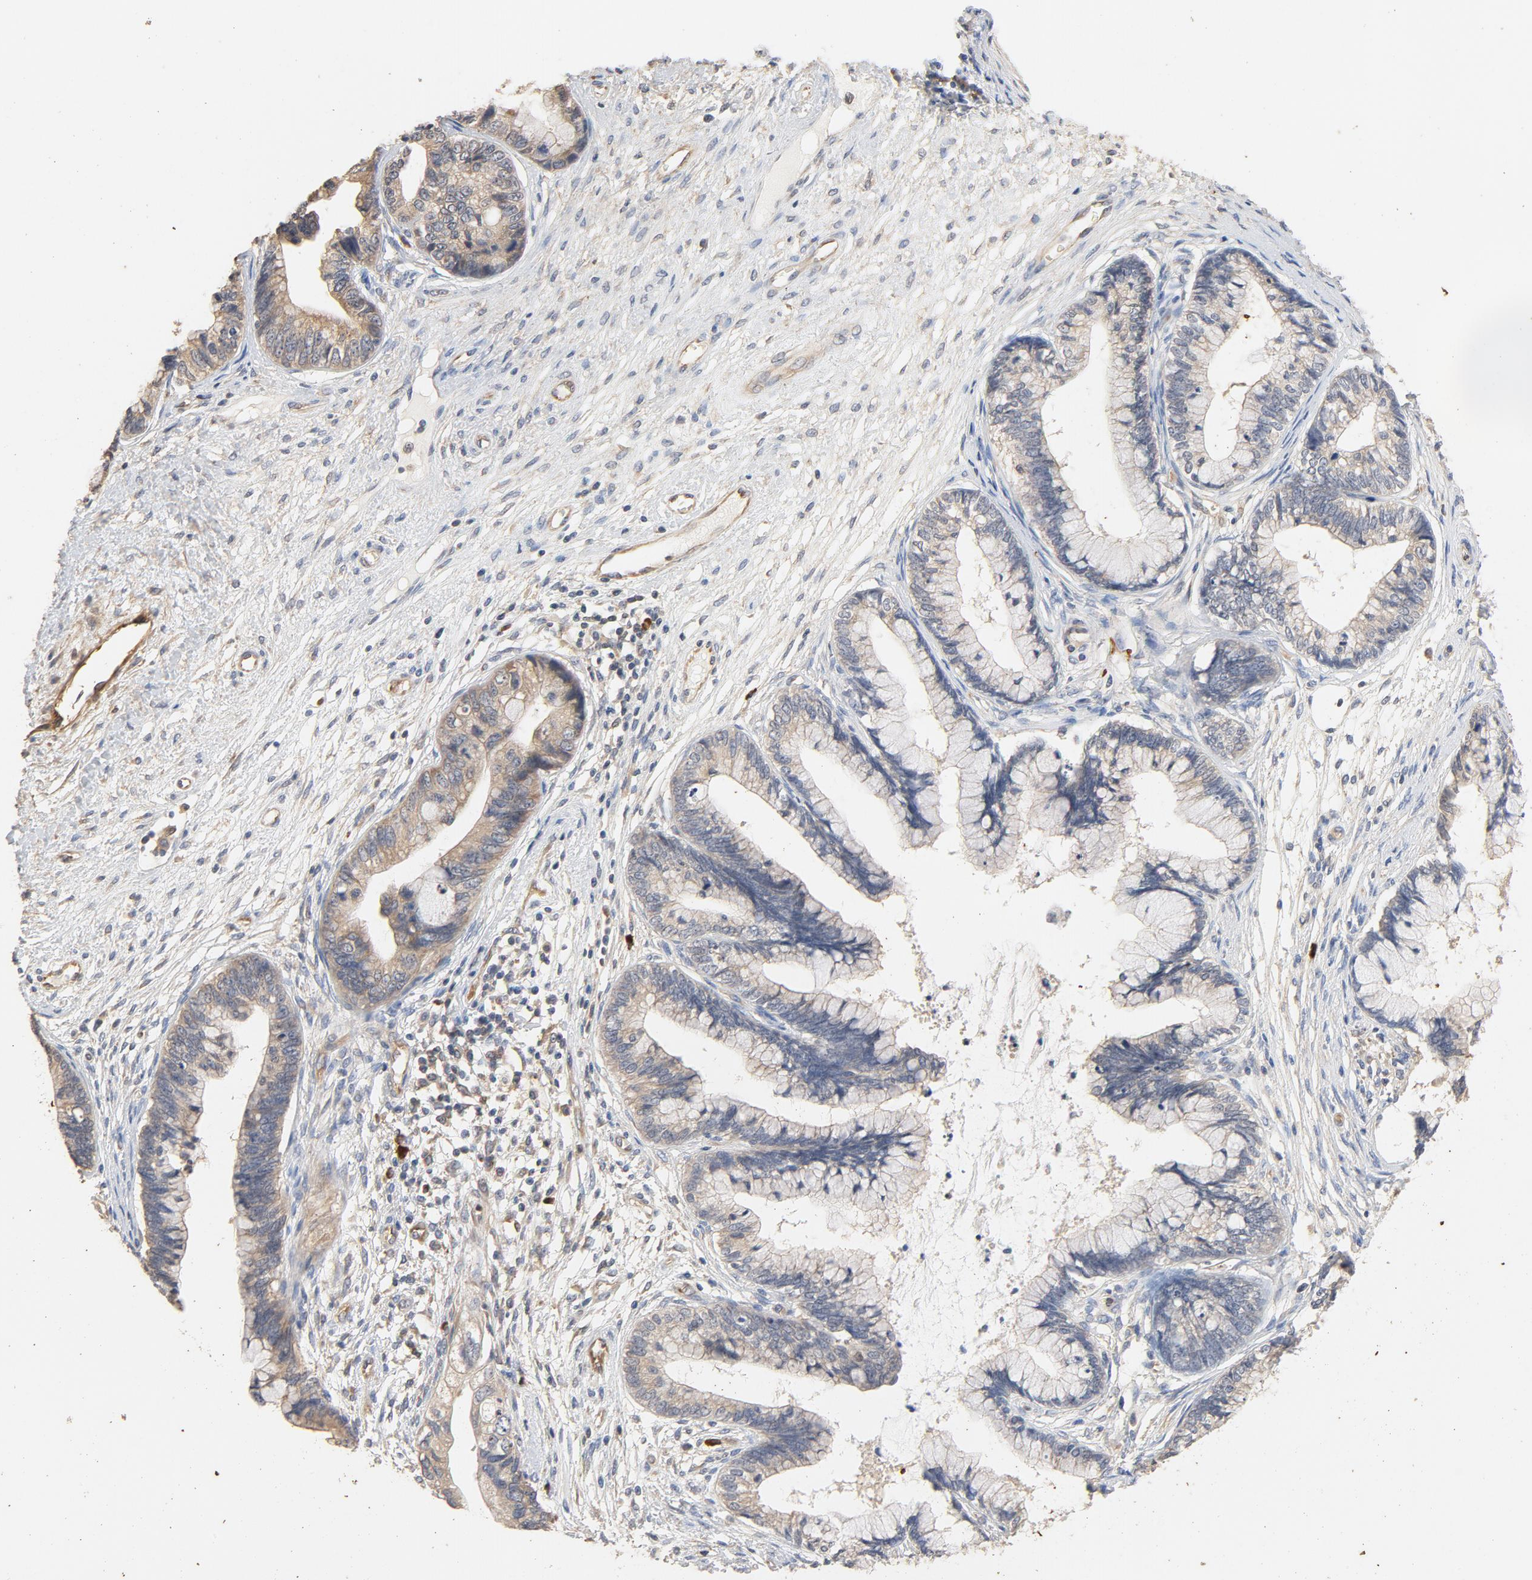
{"staining": {"intensity": "weak", "quantity": ">75%", "location": "cytoplasmic/membranous"}, "tissue": "cervical cancer", "cell_type": "Tumor cells", "image_type": "cancer", "snomed": [{"axis": "morphology", "description": "Adenocarcinoma, NOS"}, {"axis": "topography", "description": "Cervix"}], "caption": "Protein staining displays weak cytoplasmic/membranous expression in approximately >75% of tumor cells in cervical cancer (adenocarcinoma).", "gene": "UBE2J1", "patient": {"sex": "female", "age": 44}}